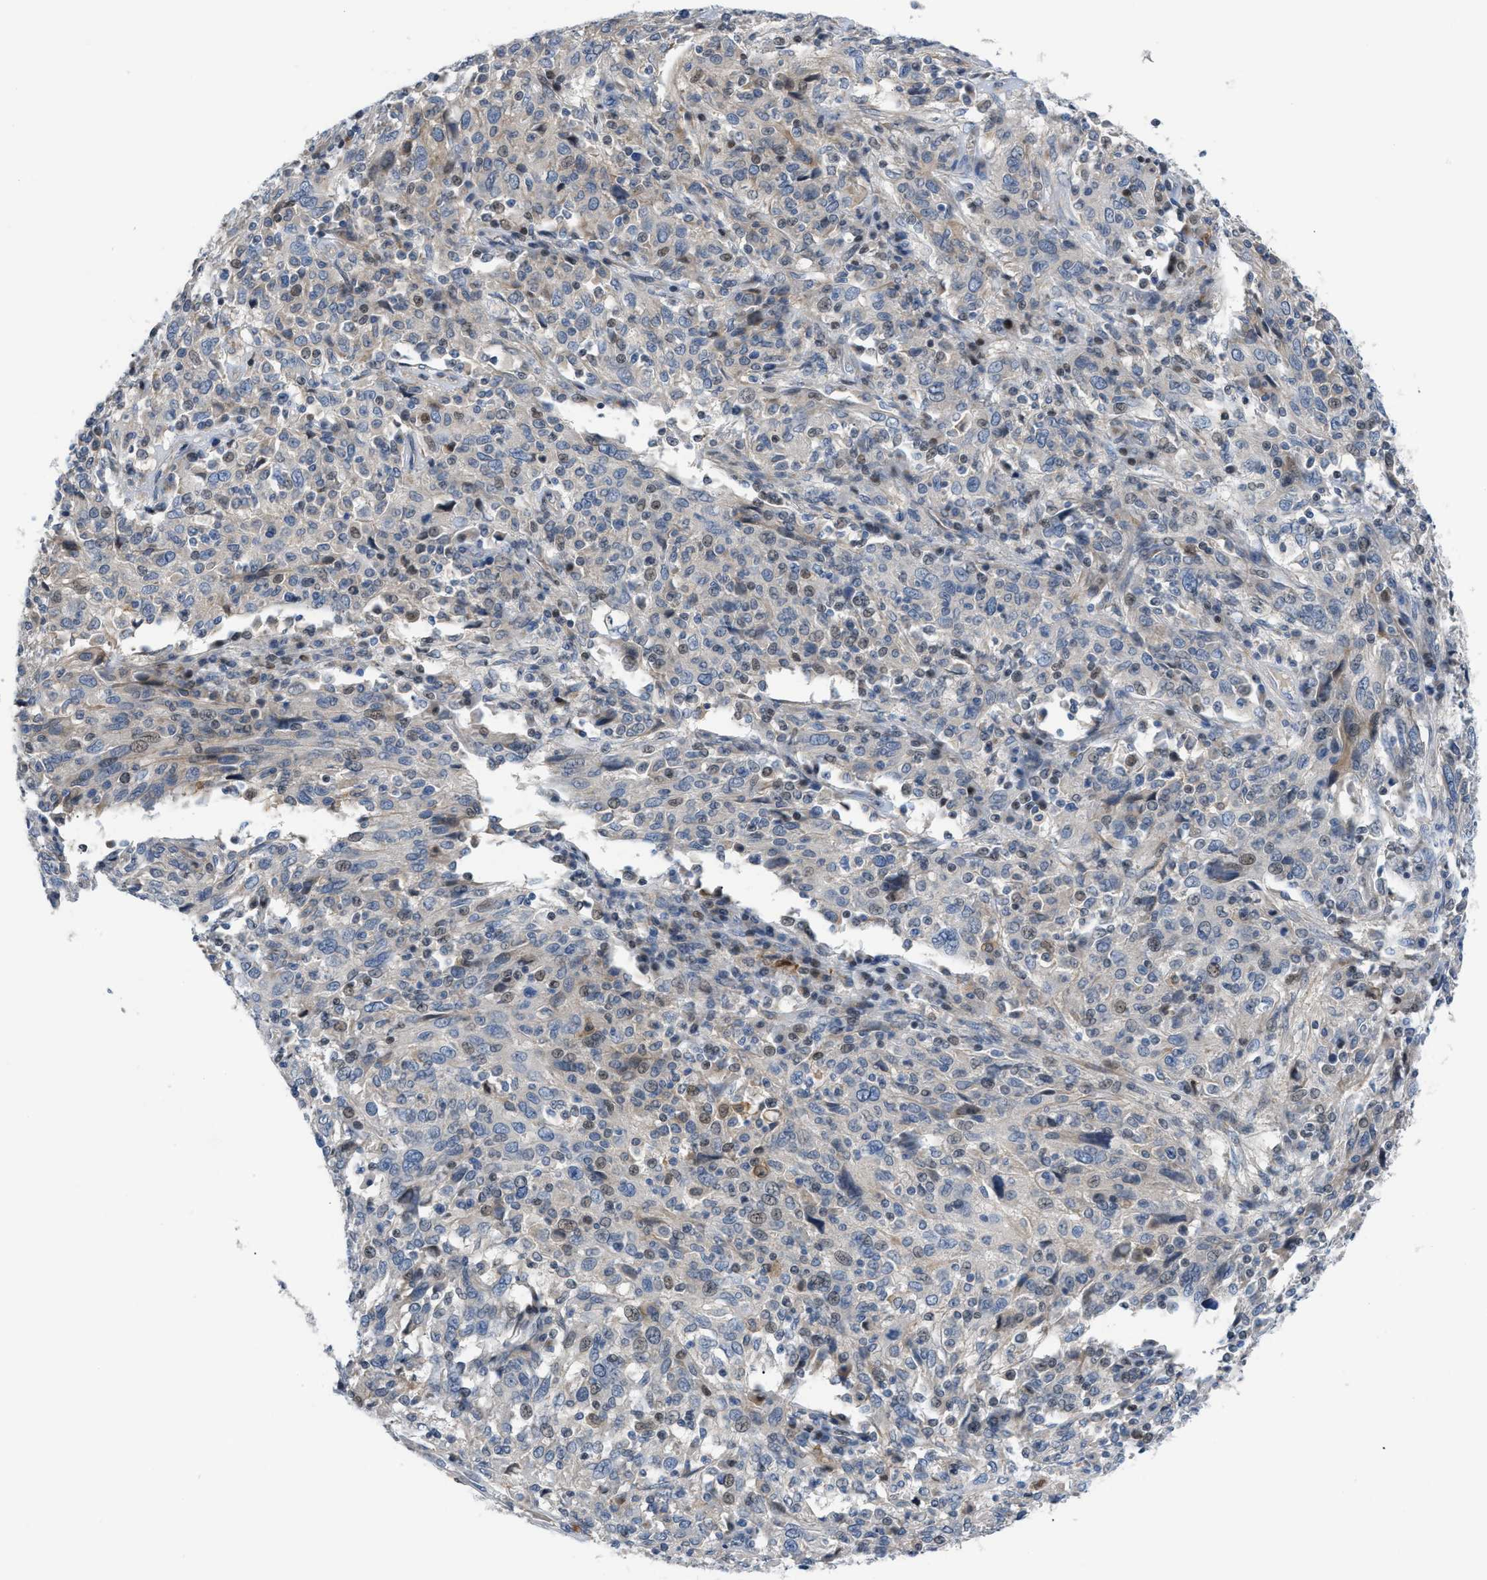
{"staining": {"intensity": "weak", "quantity": "25%-75%", "location": "nuclear"}, "tissue": "cervical cancer", "cell_type": "Tumor cells", "image_type": "cancer", "snomed": [{"axis": "morphology", "description": "Squamous cell carcinoma, NOS"}, {"axis": "topography", "description": "Cervix"}], "caption": "Weak nuclear protein staining is present in approximately 25%-75% of tumor cells in squamous cell carcinoma (cervical).", "gene": "FDCSP", "patient": {"sex": "female", "age": 46}}